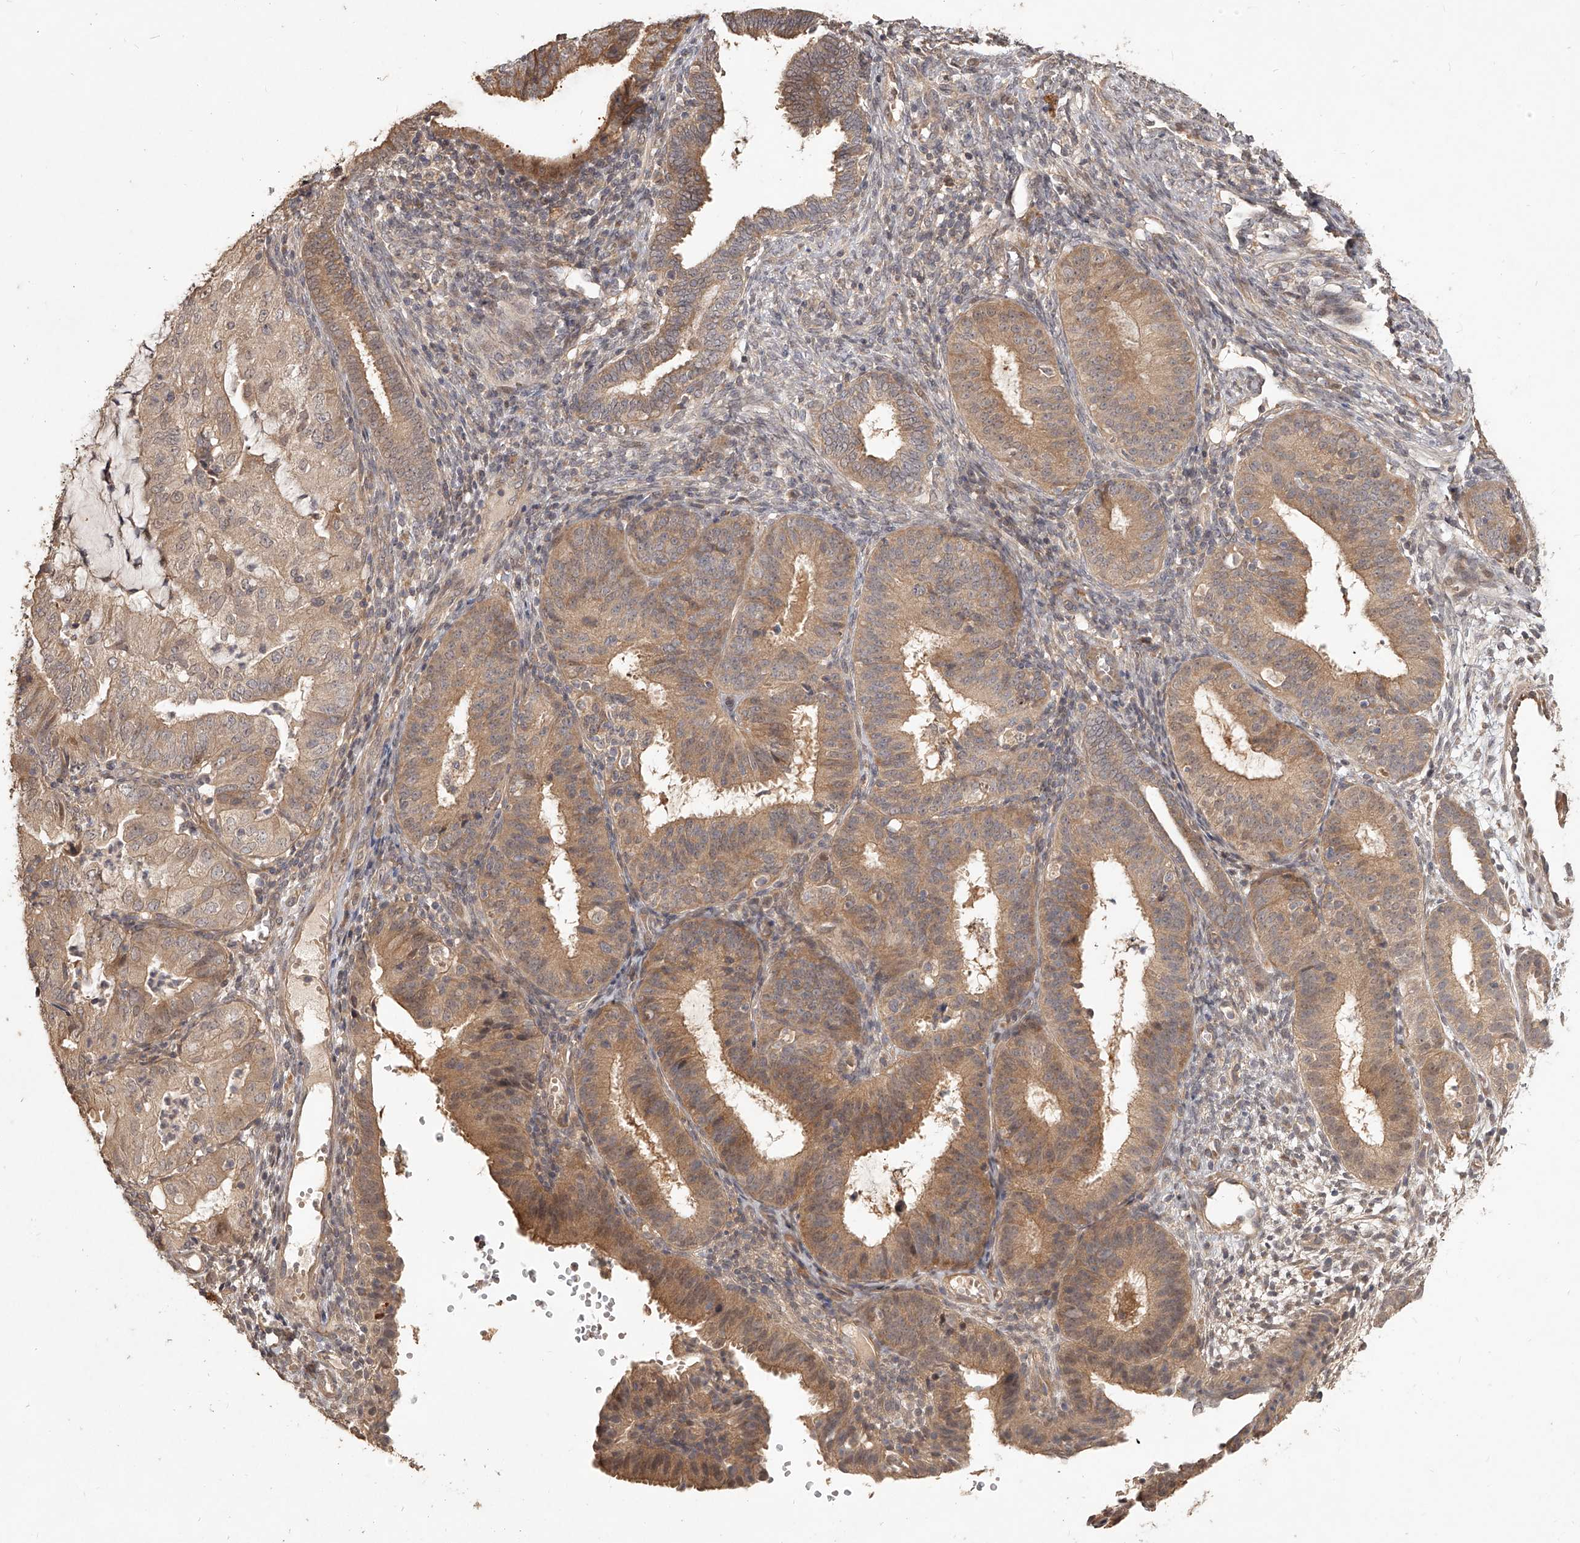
{"staining": {"intensity": "moderate", "quantity": ">75%", "location": "cytoplasmic/membranous"}, "tissue": "endometrial cancer", "cell_type": "Tumor cells", "image_type": "cancer", "snomed": [{"axis": "morphology", "description": "Adenocarcinoma, NOS"}, {"axis": "topography", "description": "Endometrium"}], "caption": "This micrograph reveals immunohistochemistry staining of endometrial cancer, with medium moderate cytoplasmic/membranous expression in about >75% of tumor cells.", "gene": "SLC37A1", "patient": {"sex": "female", "age": 51}}